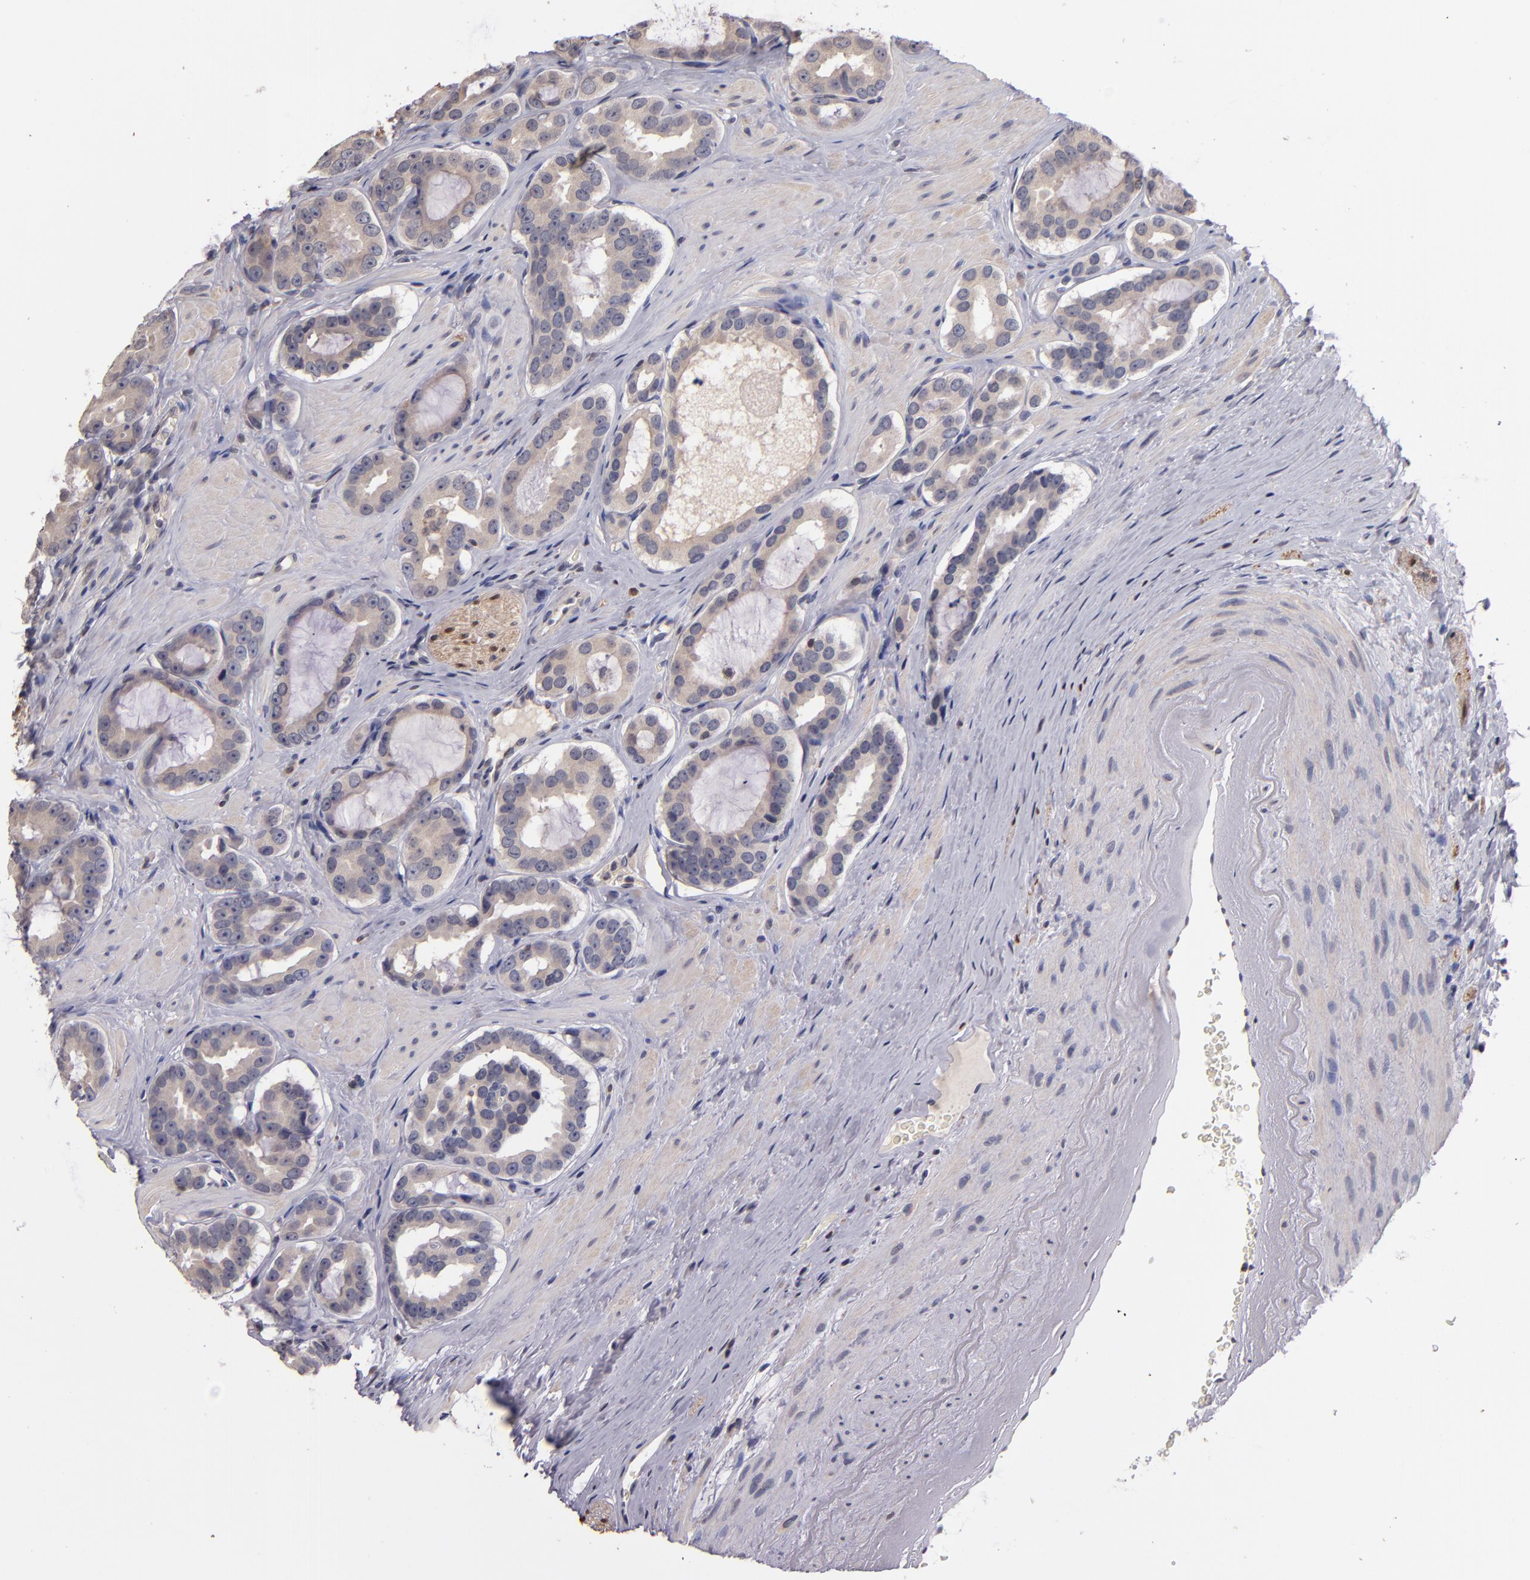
{"staining": {"intensity": "weak", "quantity": "<25%", "location": "cytoplasmic/membranous,nuclear"}, "tissue": "prostate cancer", "cell_type": "Tumor cells", "image_type": "cancer", "snomed": [{"axis": "morphology", "description": "Adenocarcinoma, Low grade"}, {"axis": "topography", "description": "Prostate"}], "caption": "DAB immunohistochemical staining of prostate adenocarcinoma (low-grade) reveals no significant expression in tumor cells.", "gene": "S100A1", "patient": {"sex": "male", "age": 59}}